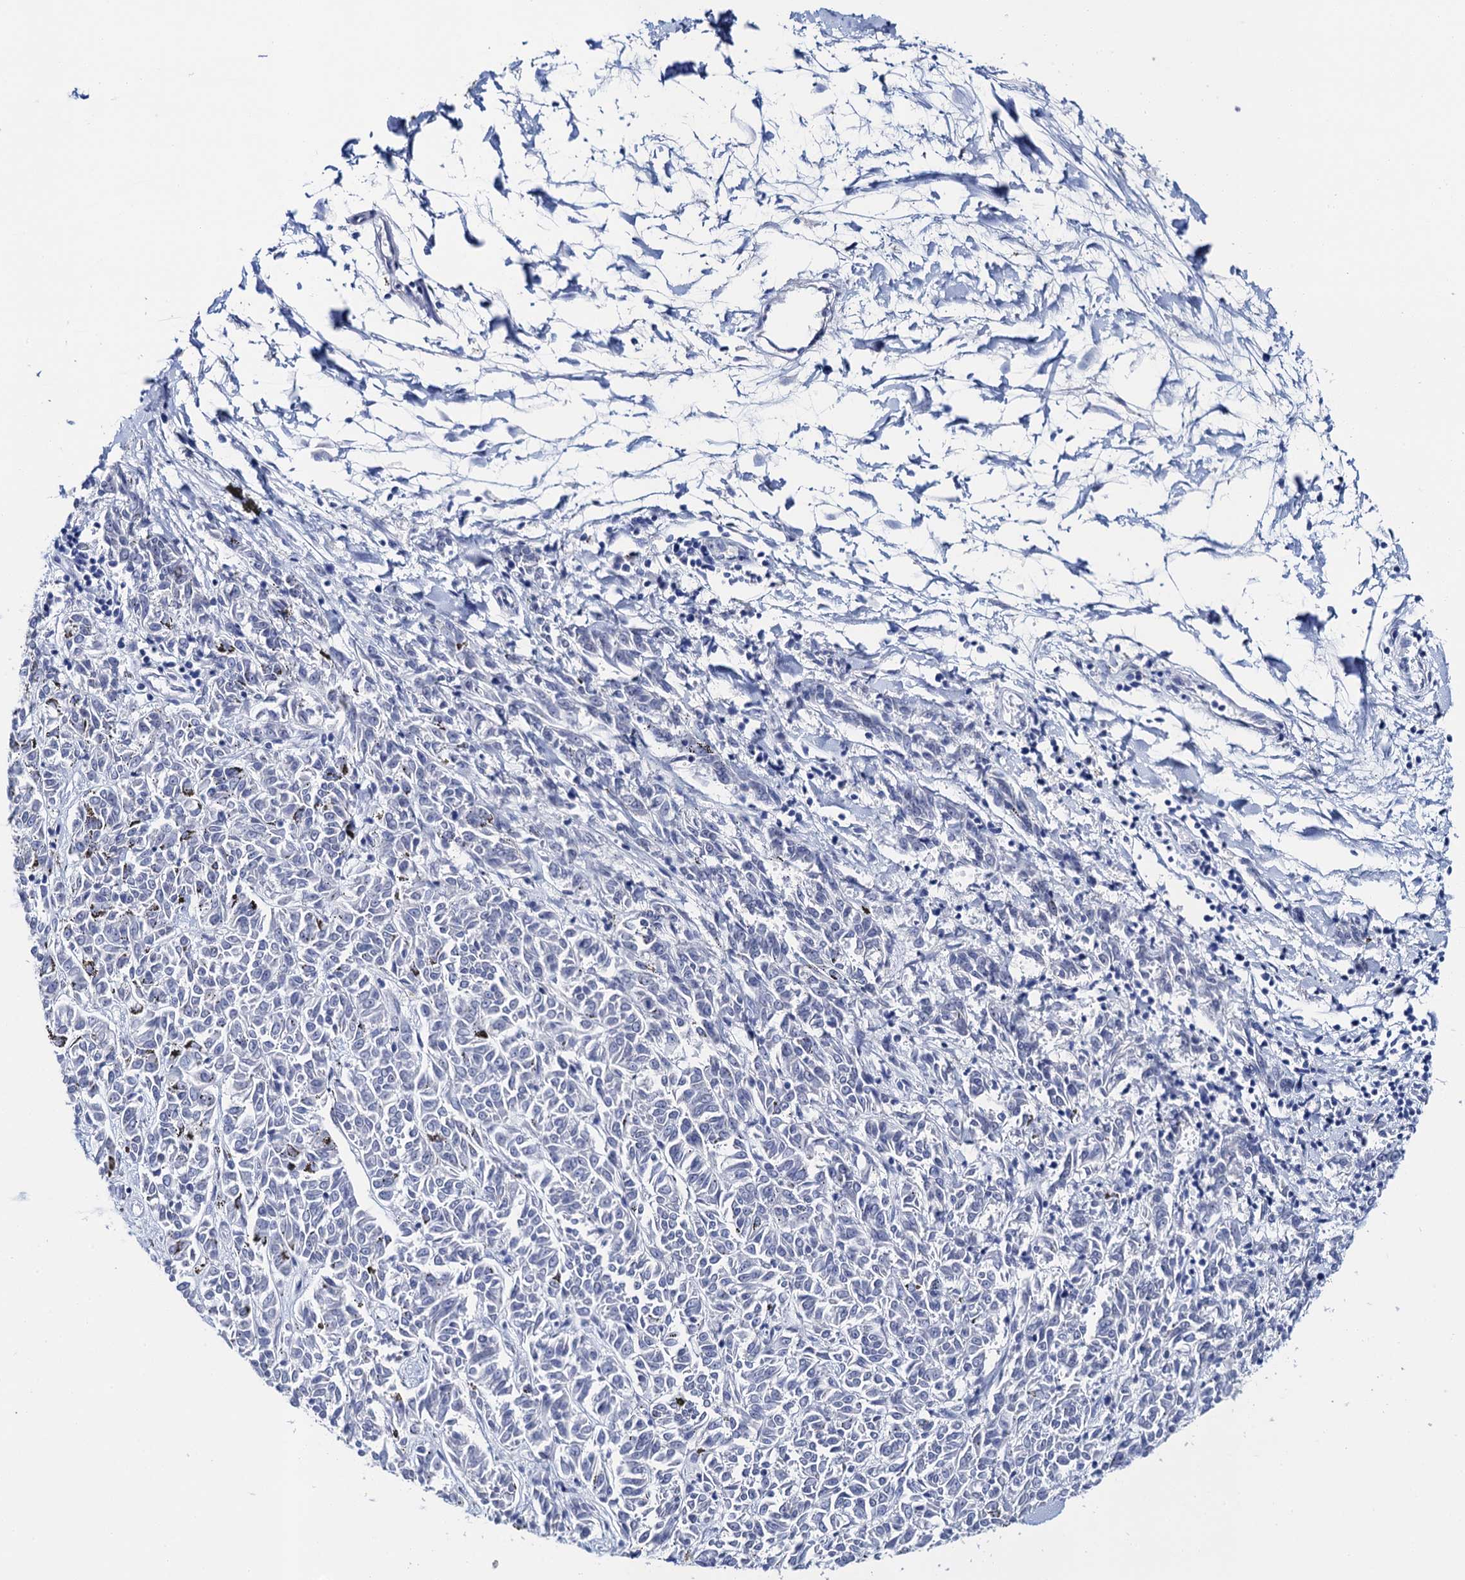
{"staining": {"intensity": "negative", "quantity": "none", "location": "none"}, "tissue": "melanoma", "cell_type": "Tumor cells", "image_type": "cancer", "snomed": [{"axis": "morphology", "description": "Malignant melanoma, NOS"}, {"axis": "topography", "description": "Skin"}], "caption": "Tumor cells are negative for brown protein staining in melanoma.", "gene": "LYPD3", "patient": {"sex": "female", "age": 72}}